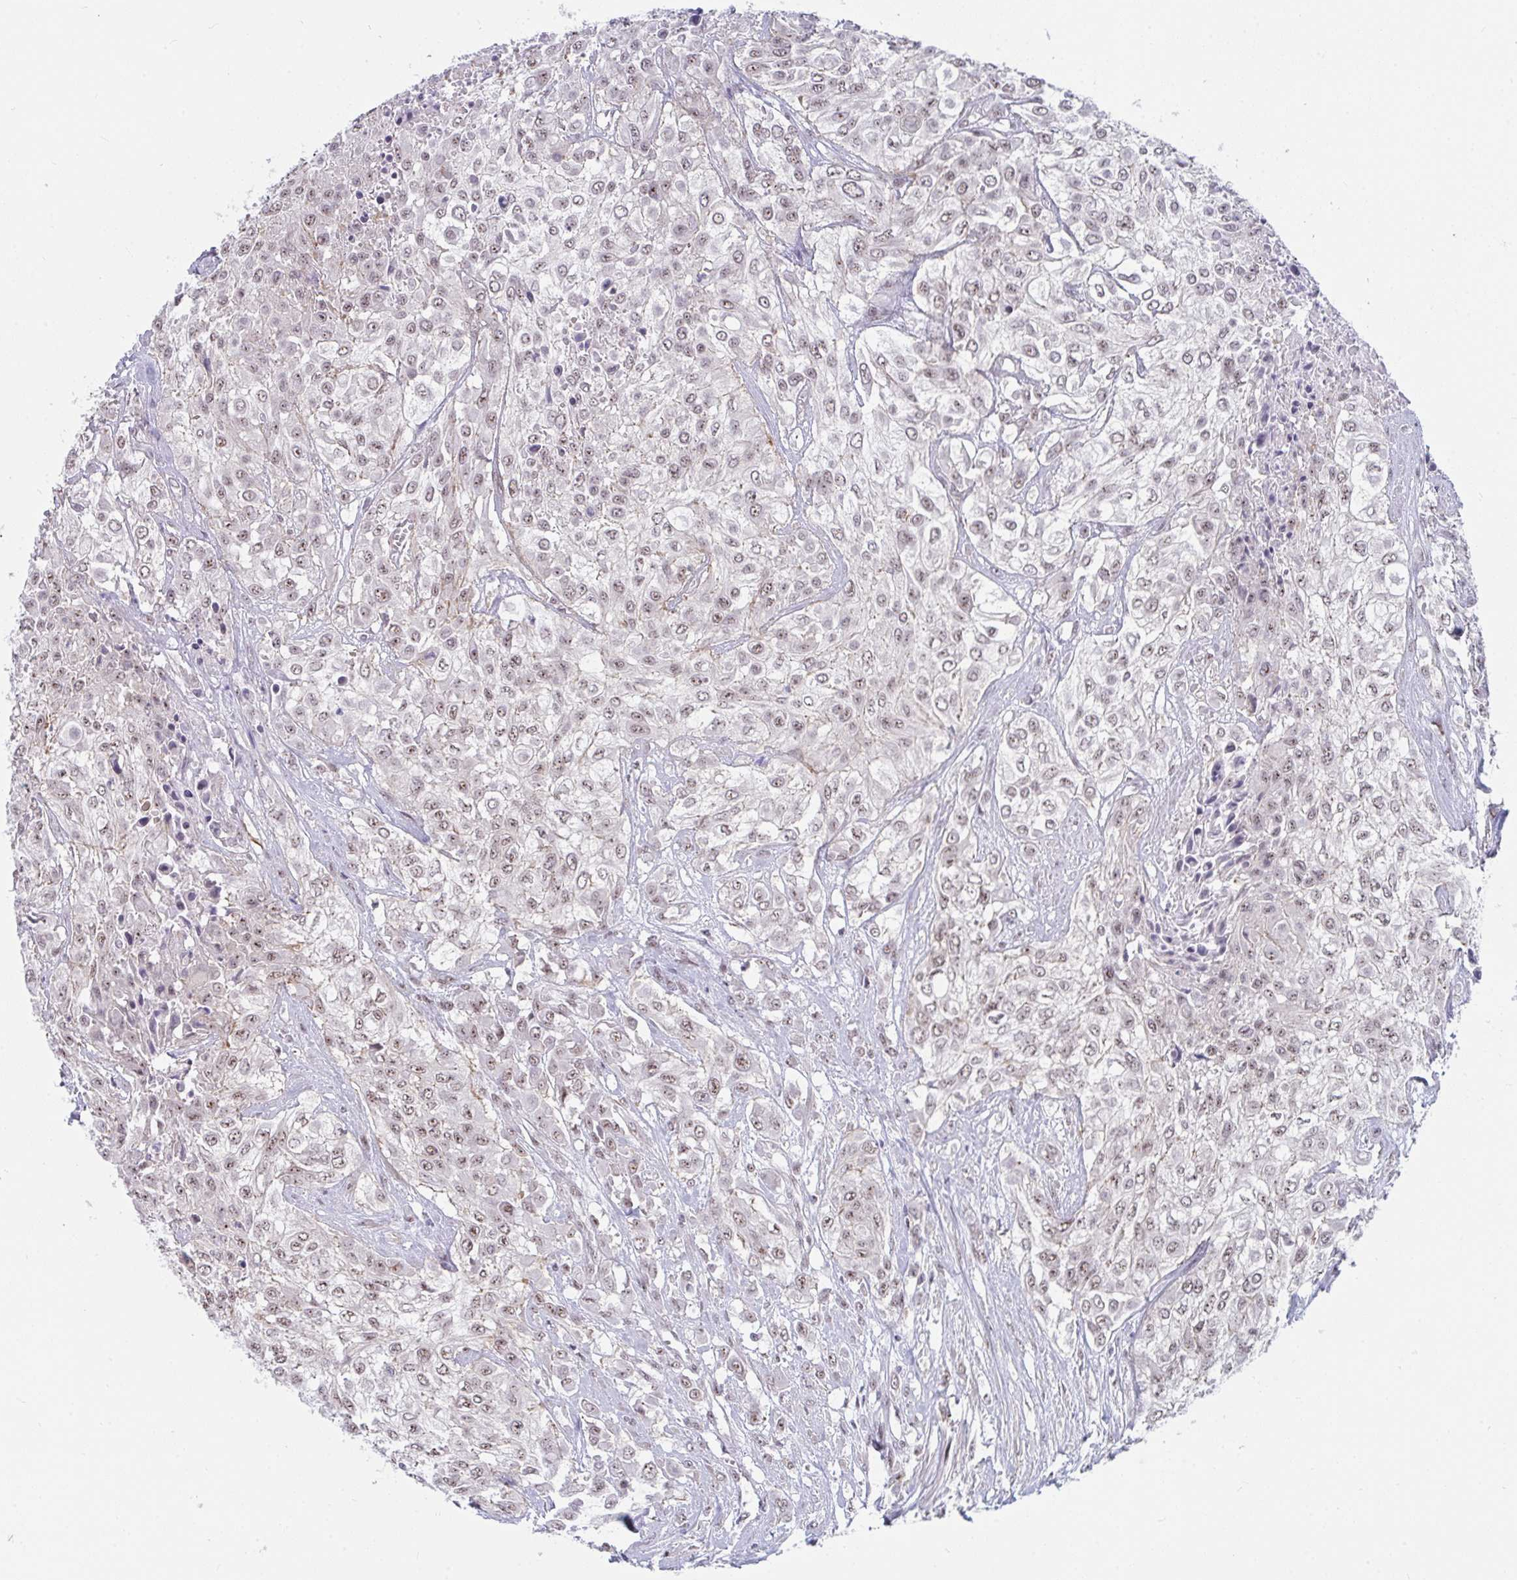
{"staining": {"intensity": "weak", "quantity": ">75%", "location": "nuclear"}, "tissue": "urothelial cancer", "cell_type": "Tumor cells", "image_type": "cancer", "snomed": [{"axis": "morphology", "description": "Urothelial carcinoma, High grade"}, {"axis": "topography", "description": "Urinary bladder"}], "caption": "Immunohistochemical staining of urothelial cancer exhibits low levels of weak nuclear protein expression in approximately >75% of tumor cells.", "gene": "PRR14", "patient": {"sex": "male", "age": 57}}